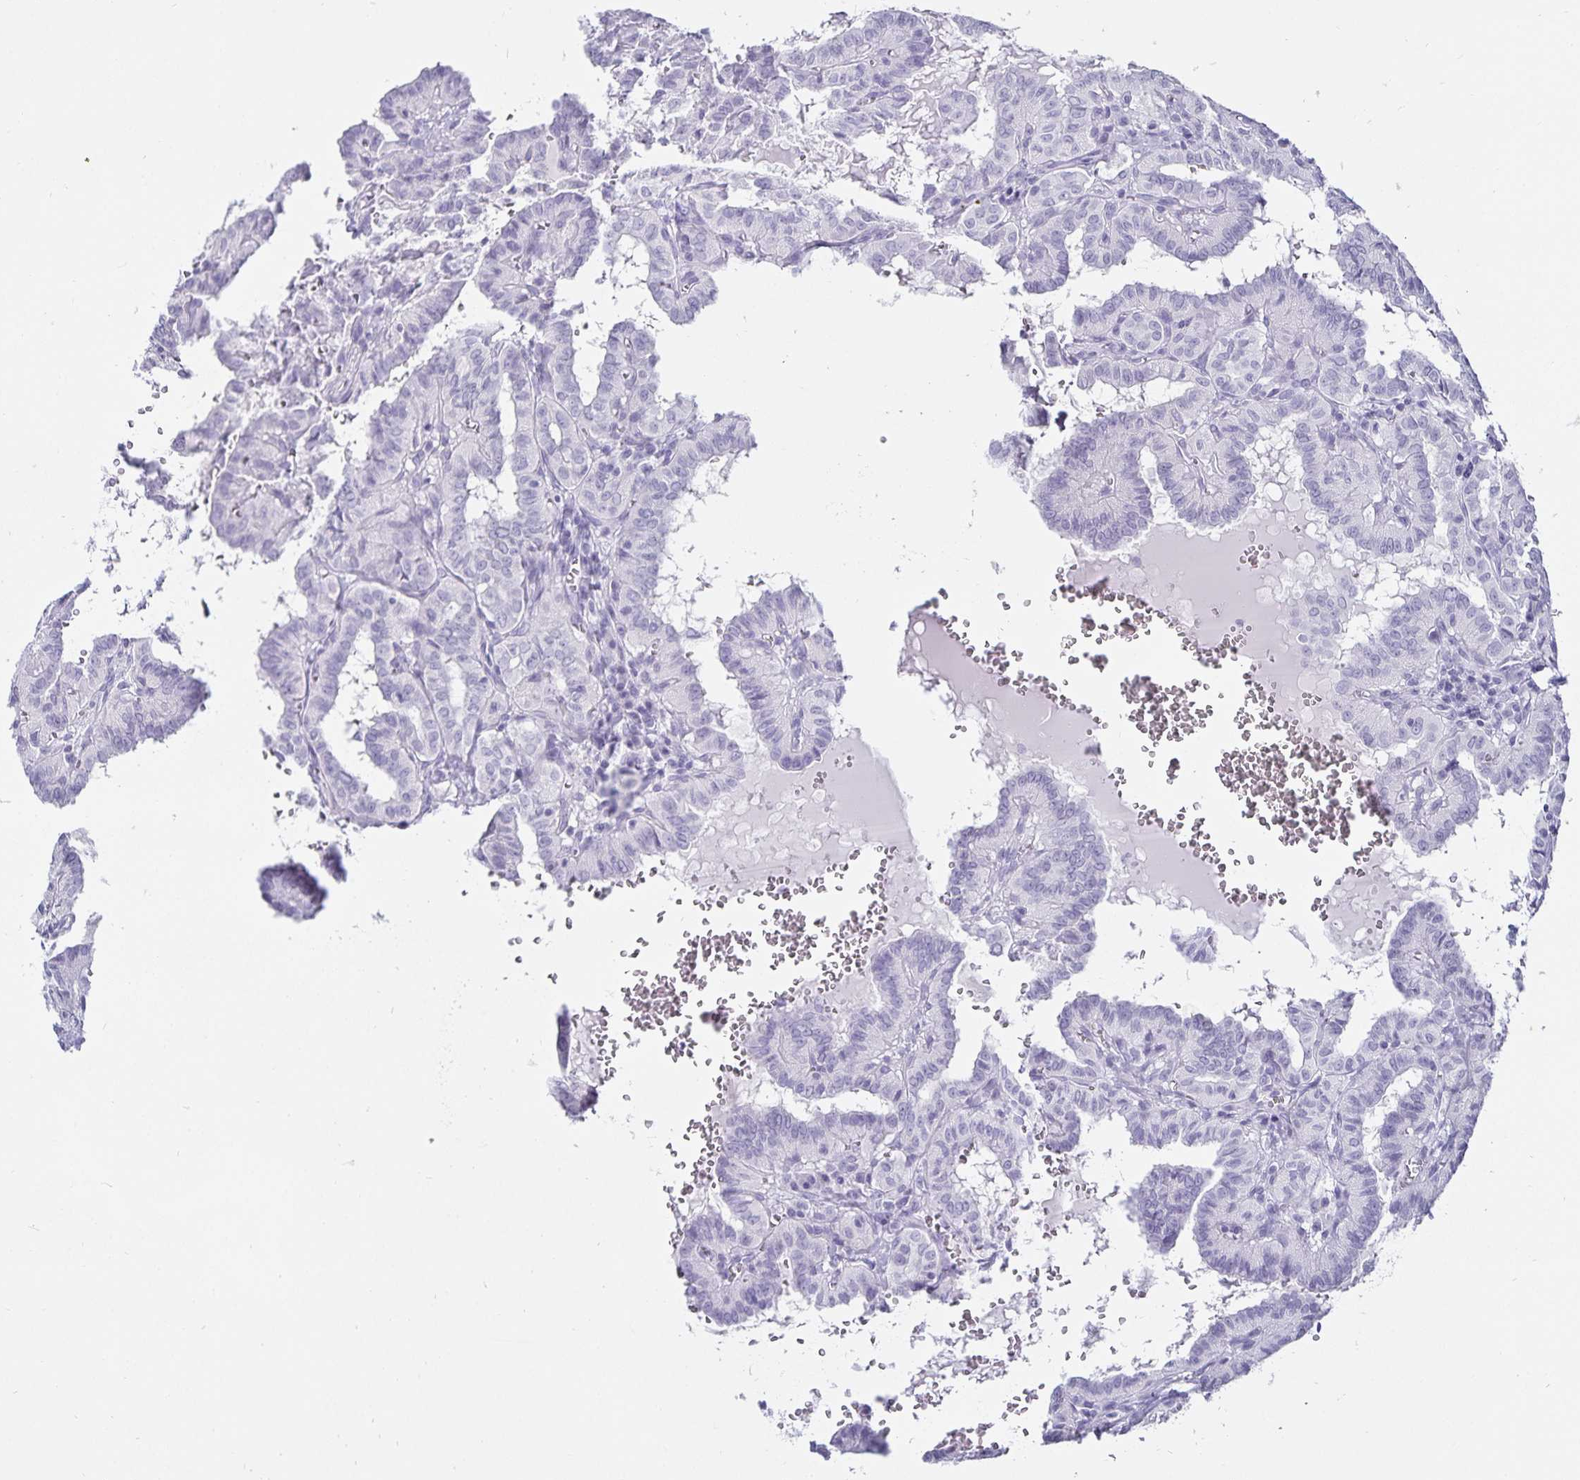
{"staining": {"intensity": "negative", "quantity": "none", "location": "none"}, "tissue": "thyroid cancer", "cell_type": "Tumor cells", "image_type": "cancer", "snomed": [{"axis": "morphology", "description": "Papillary adenocarcinoma, NOS"}, {"axis": "topography", "description": "Thyroid gland"}], "caption": "There is no significant positivity in tumor cells of thyroid cancer (papillary adenocarcinoma).", "gene": "DEFA6", "patient": {"sex": "female", "age": 21}}